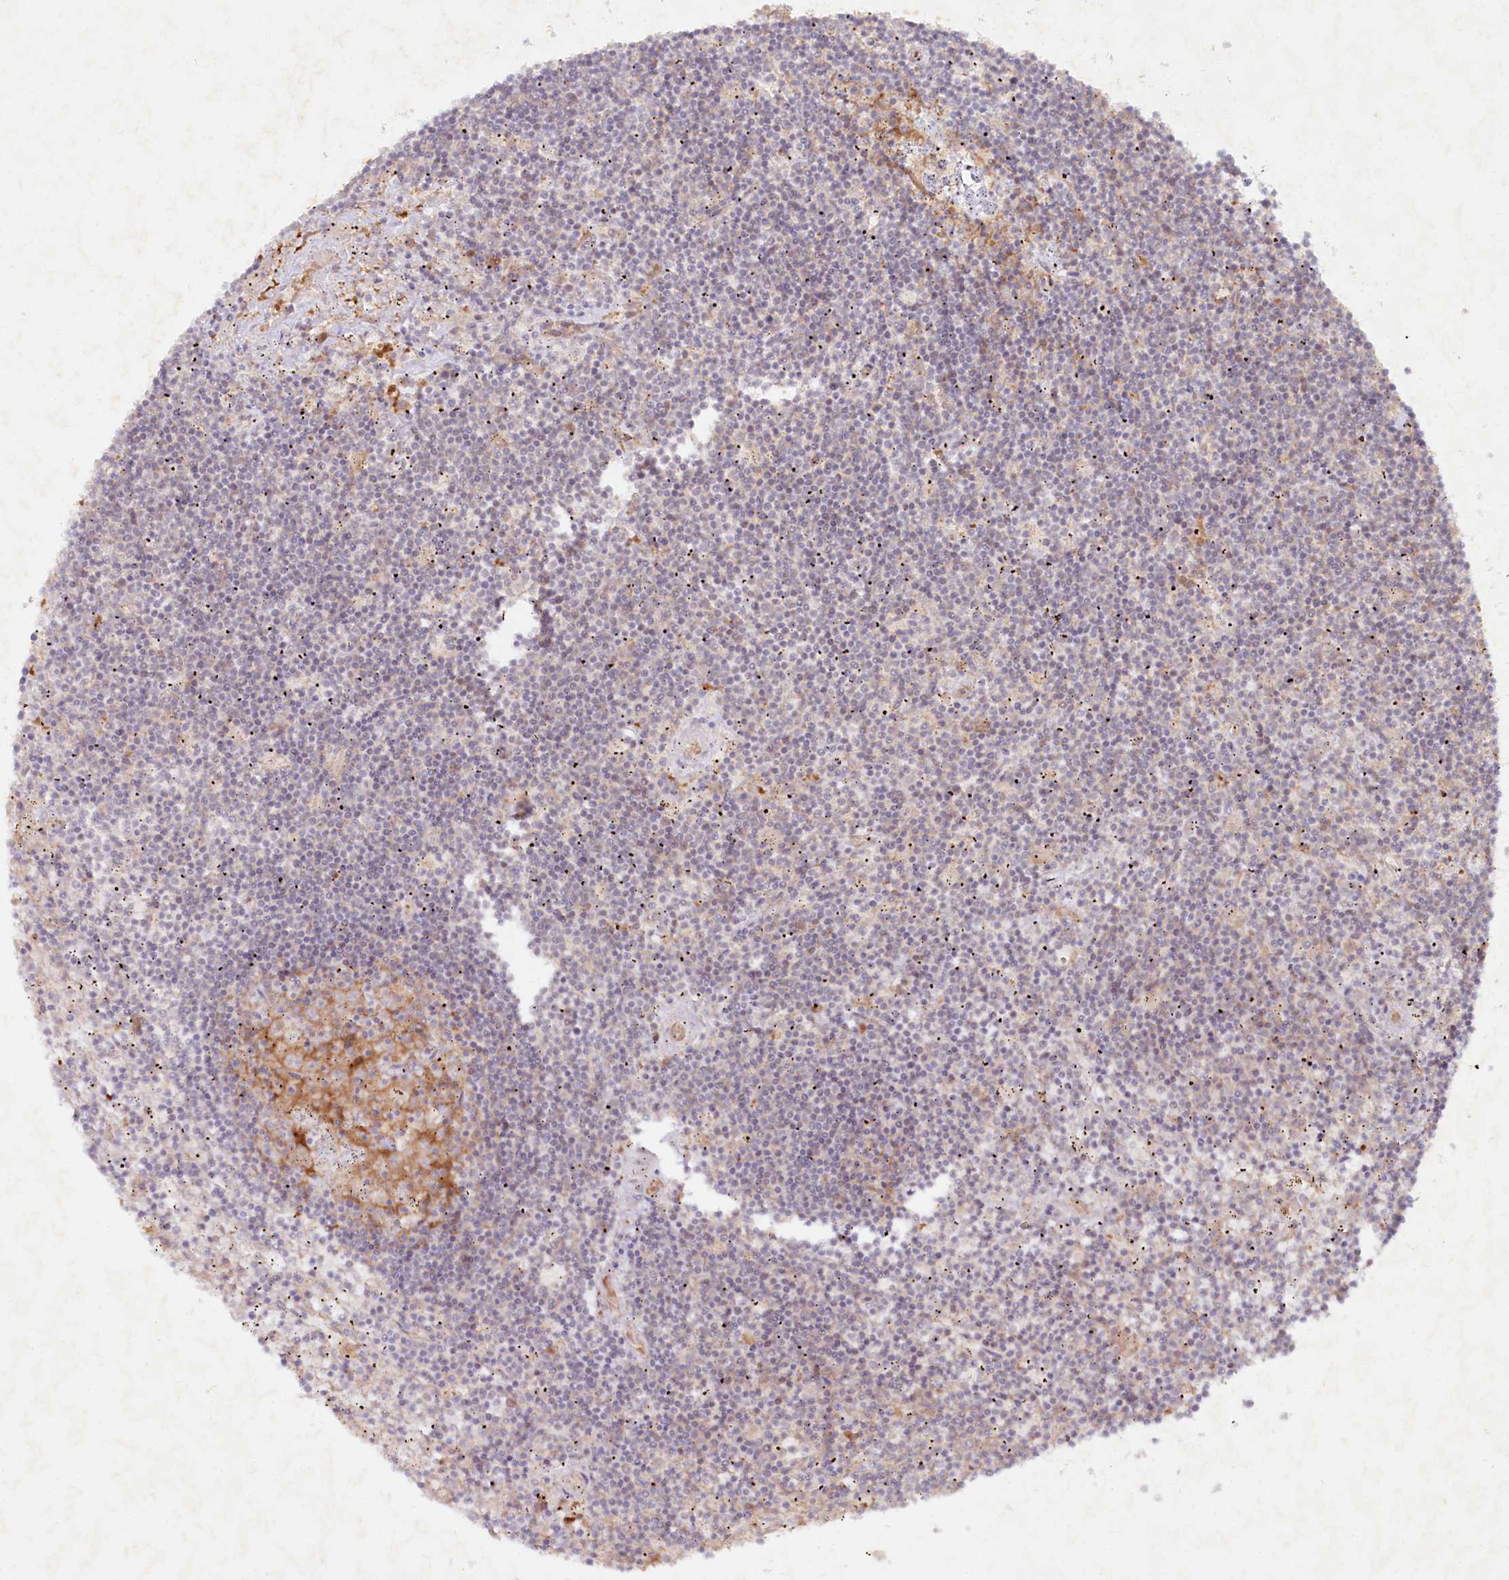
{"staining": {"intensity": "negative", "quantity": "none", "location": "none"}, "tissue": "lymphoma", "cell_type": "Tumor cells", "image_type": "cancer", "snomed": [{"axis": "morphology", "description": "Malignant lymphoma, non-Hodgkin's type, Low grade"}, {"axis": "topography", "description": "Spleen"}], "caption": "Immunohistochemistry histopathology image of neoplastic tissue: human low-grade malignant lymphoma, non-Hodgkin's type stained with DAB (3,3'-diaminobenzidine) displays no significant protein positivity in tumor cells. (Stains: DAB (3,3'-diaminobenzidine) immunohistochemistry with hematoxylin counter stain, Microscopy: brightfield microscopy at high magnification).", "gene": "TNIP1", "patient": {"sex": "male", "age": 76}}